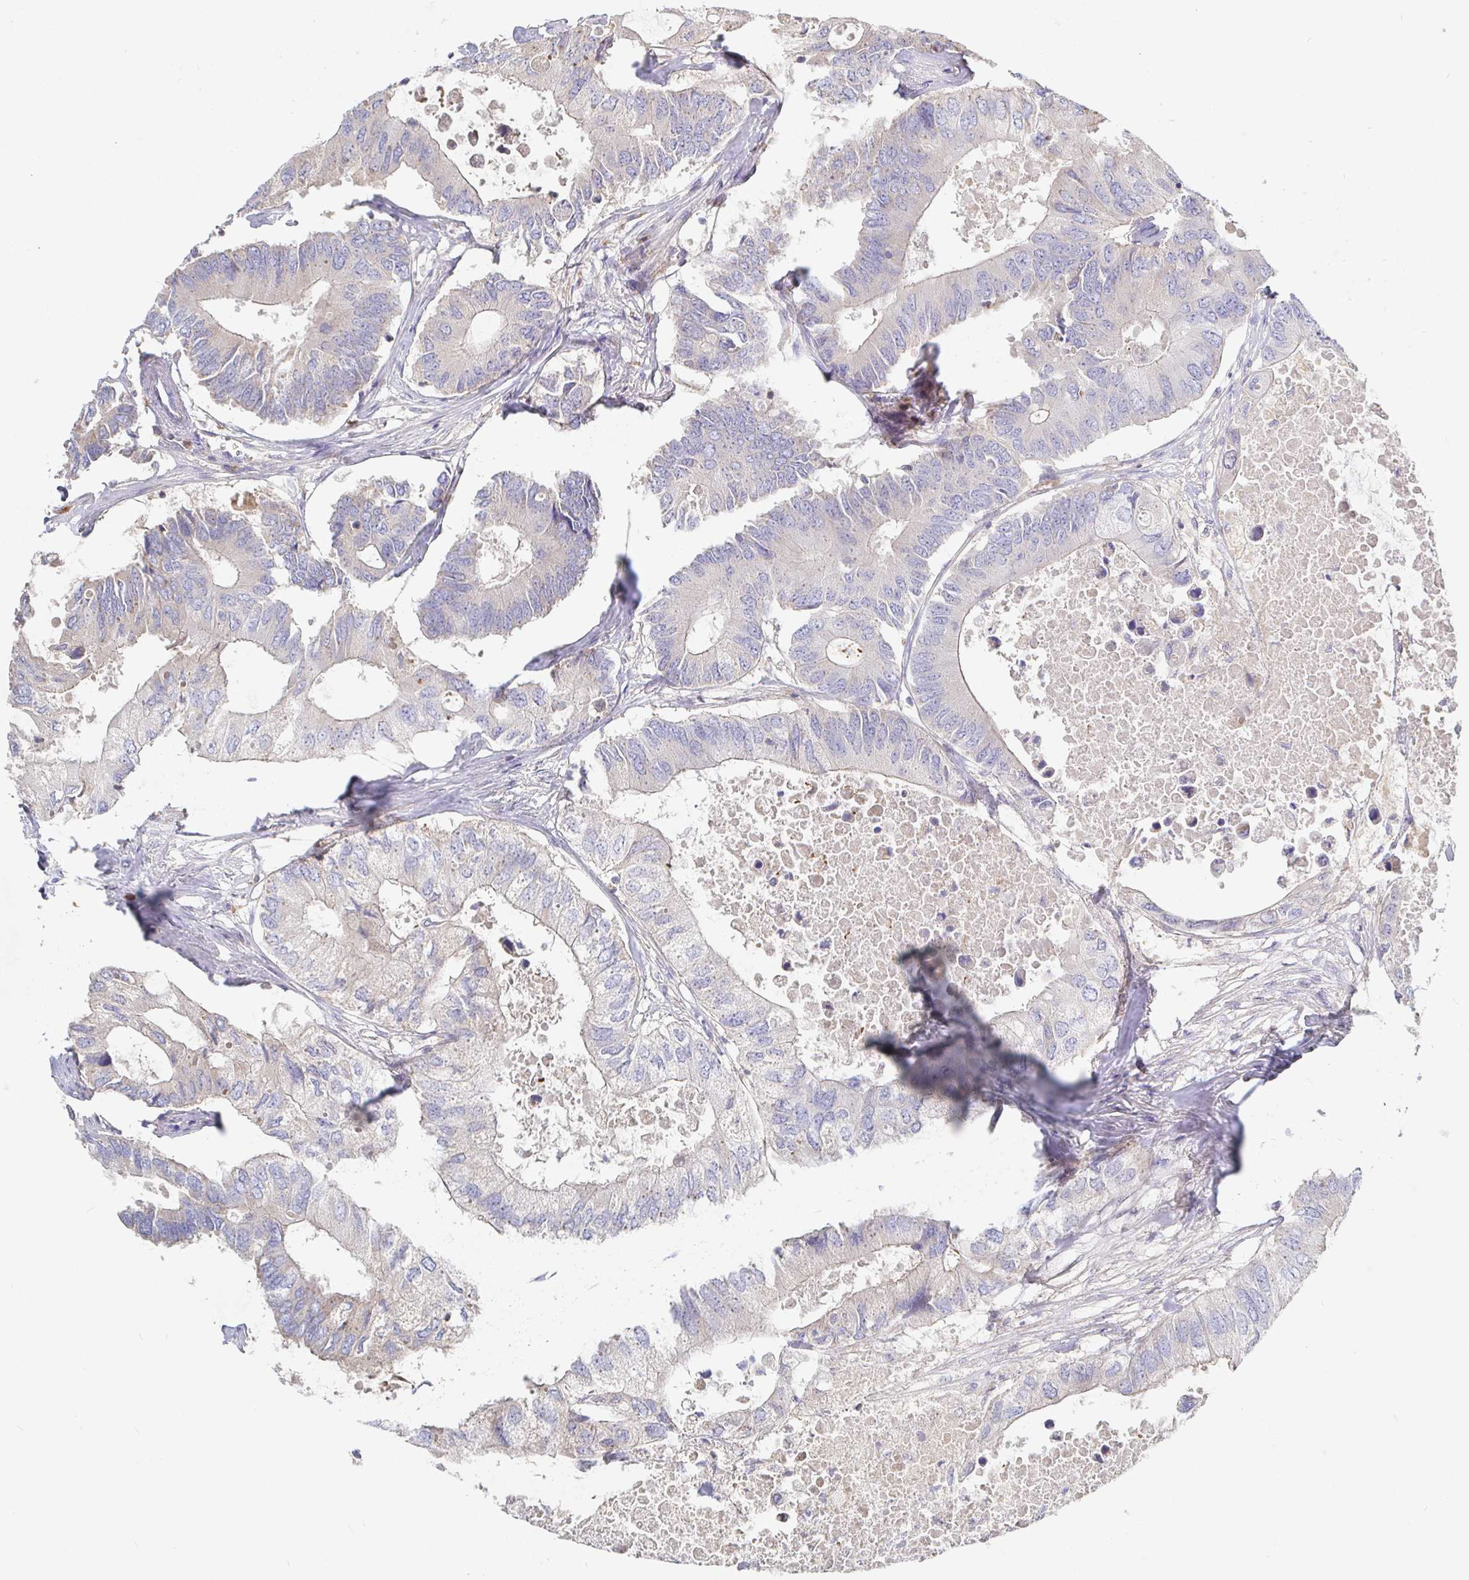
{"staining": {"intensity": "negative", "quantity": "none", "location": "none"}, "tissue": "colorectal cancer", "cell_type": "Tumor cells", "image_type": "cancer", "snomed": [{"axis": "morphology", "description": "Adenocarcinoma, NOS"}, {"axis": "topography", "description": "Colon"}], "caption": "A micrograph of human colorectal cancer is negative for staining in tumor cells.", "gene": "IRAK2", "patient": {"sex": "male", "age": 71}}